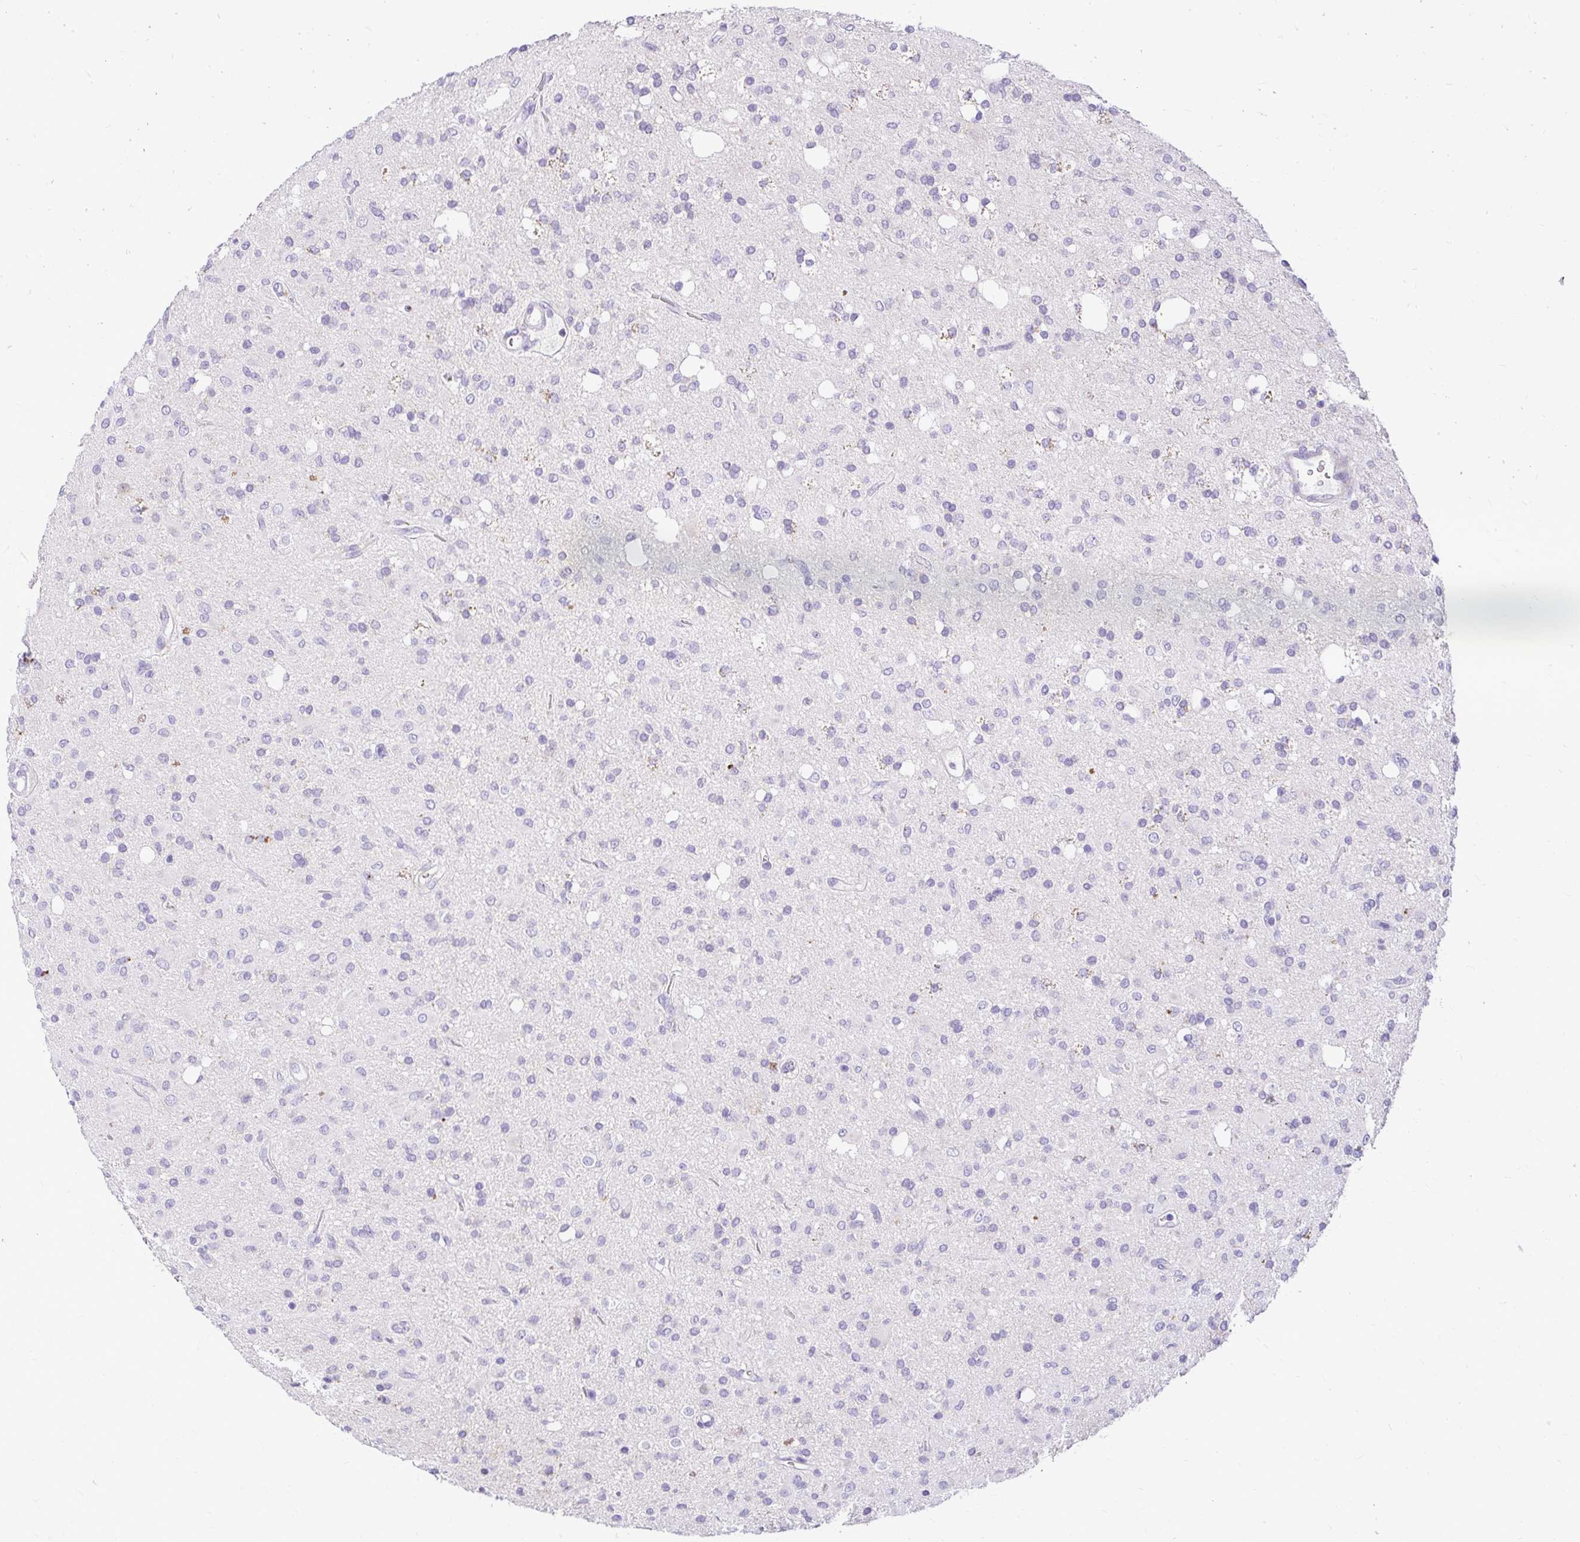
{"staining": {"intensity": "negative", "quantity": "none", "location": "none"}, "tissue": "glioma", "cell_type": "Tumor cells", "image_type": "cancer", "snomed": [{"axis": "morphology", "description": "Glioma, malignant, Low grade"}, {"axis": "topography", "description": "Brain"}], "caption": "Low-grade glioma (malignant) was stained to show a protein in brown. There is no significant staining in tumor cells.", "gene": "PKN3", "patient": {"sex": "female", "age": 33}}